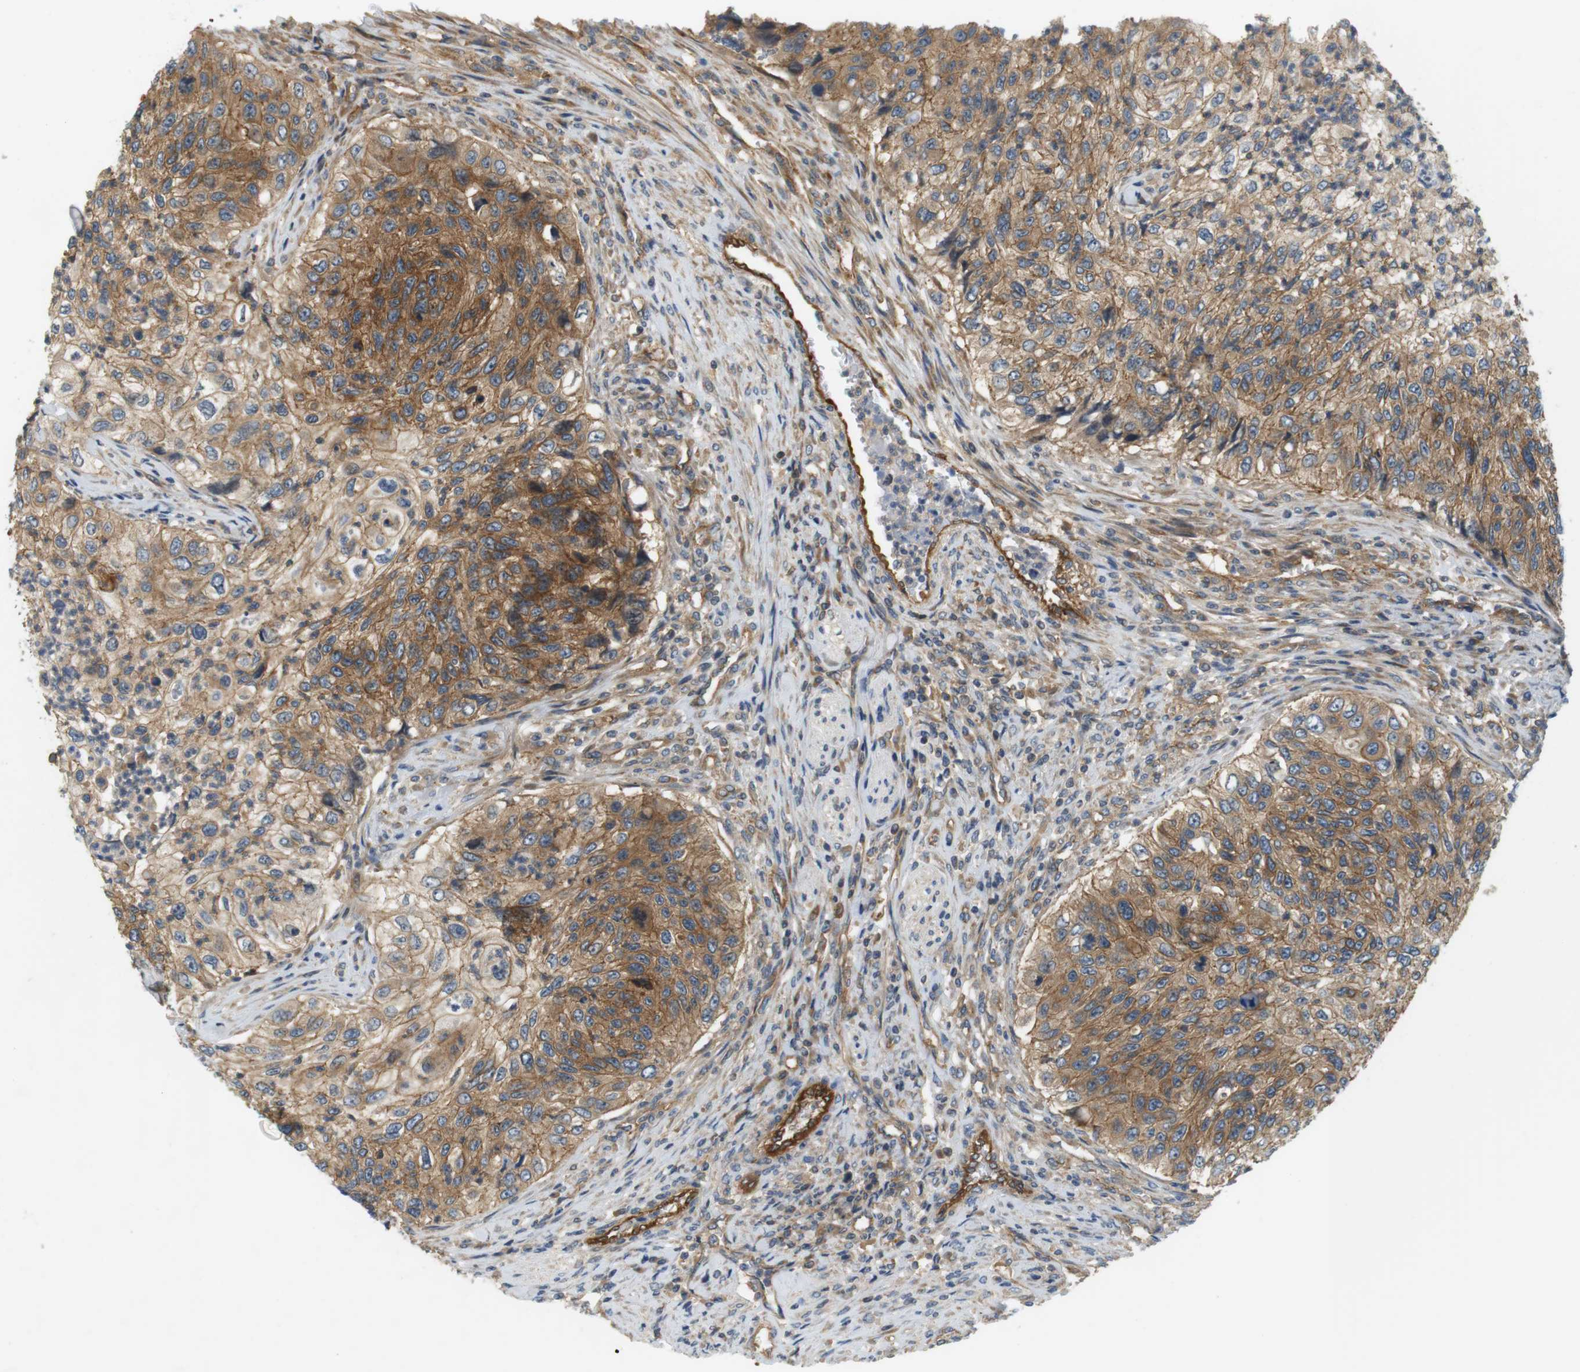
{"staining": {"intensity": "moderate", "quantity": ">75%", "location": "cytoplasmic/membranous"}, "tissue": "urothelial cancer", "cell_type": "Tumor cells", "image_type": "cancer", "snomed": [{"axis": "morphology", "description": "Urothelial carcinoma, High grade"}, {"axis": "topography", "description": "Urinary bladder"}], "caption": "Brown immunohistochemical staining in high-grade urothelial carcinoma shows moderate cytoplasmic/membranous expression in about >75% of tumor cells.", "gene": "SH3GLB1", "patient": {"sex": "female", "age": 60}}